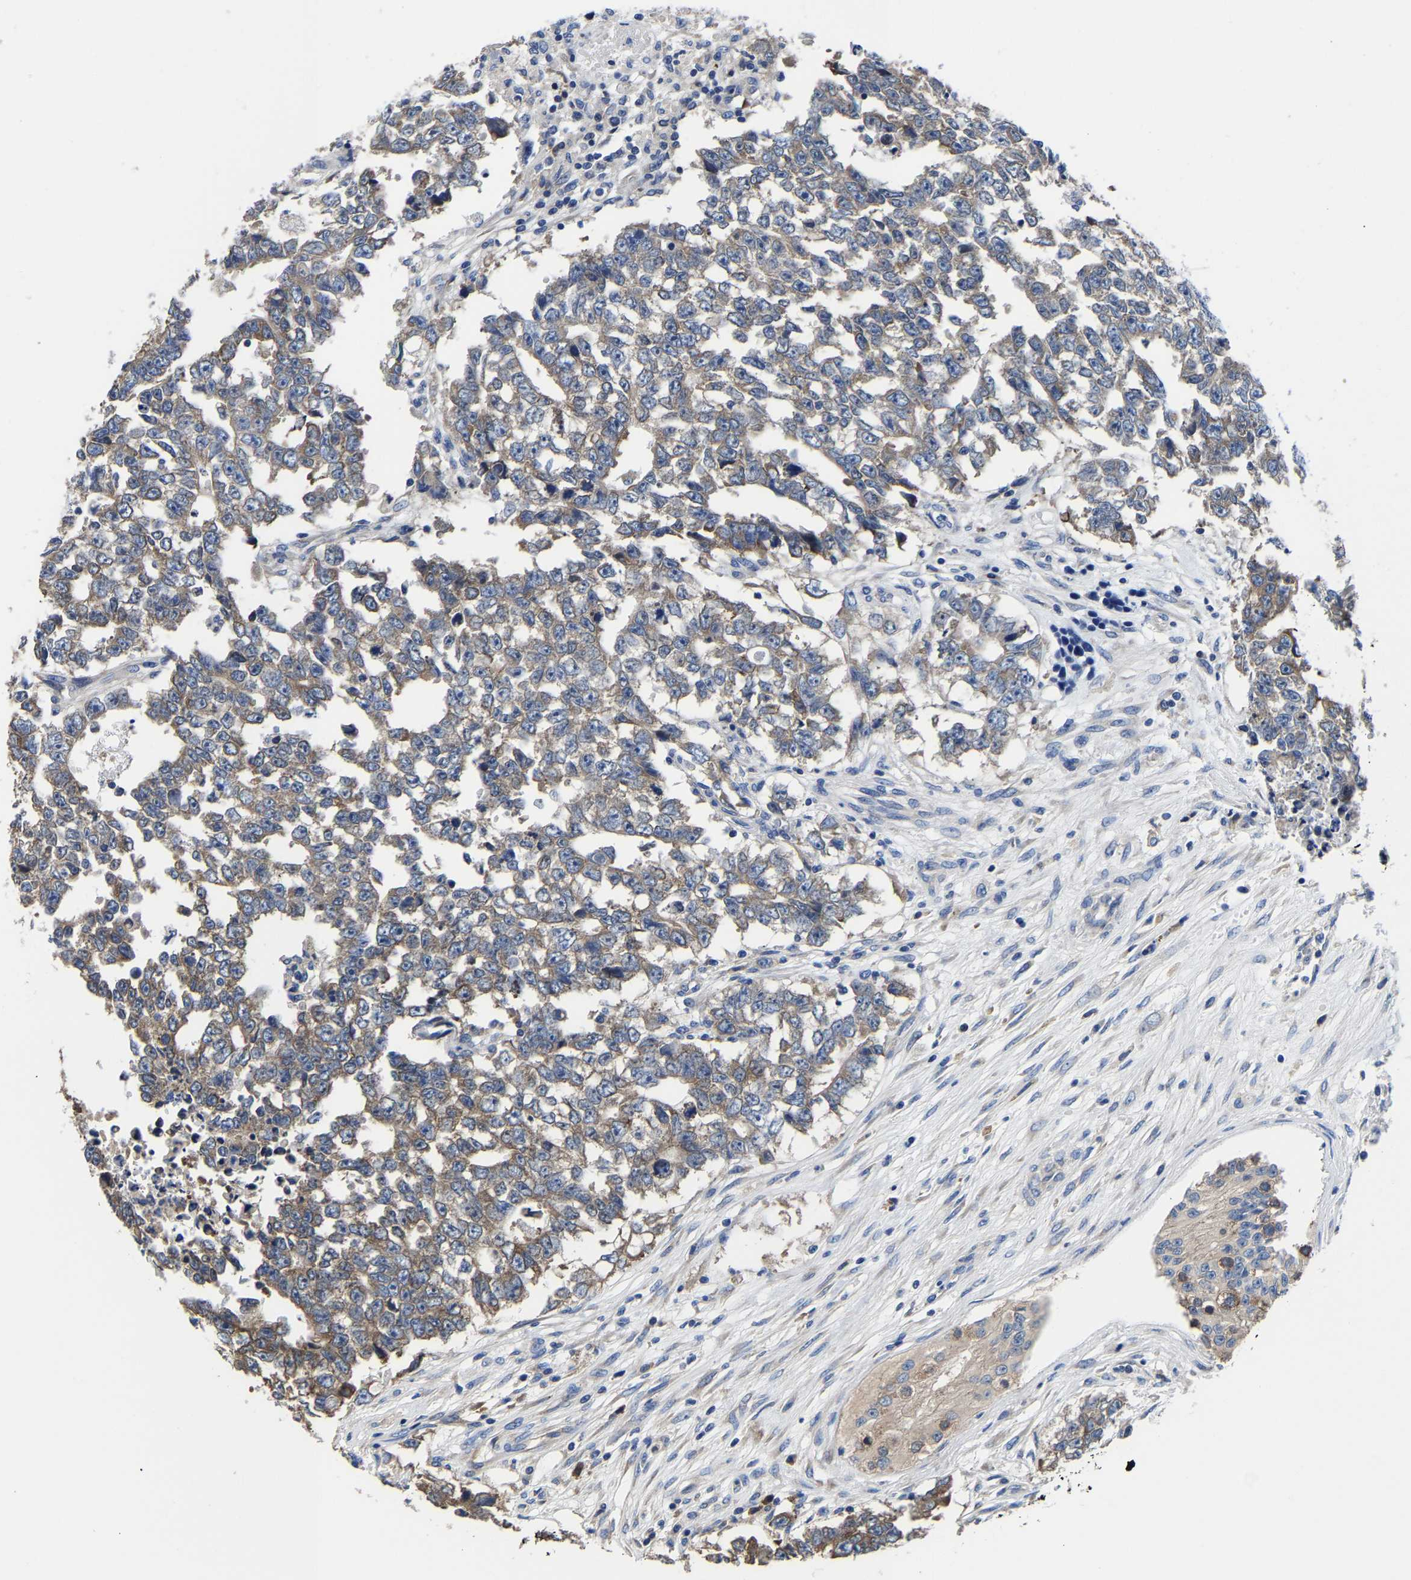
{"staining": {"intensity": "weak", "quantity": ">75%", "location": "cytoplasmic/membranous"}, "tissue": "testis cancer", "cell_type": "Tumor cells", "image_type": "cancer", "snomed": [{"axis": "morphology", "description": "Carcinoma, Embryonal, NOS"}, {"axis": "topography", "description": "Testis"}], "caption": "A brown stain shows weak cytoplasmic/membranous positivity of a protein in human embryonal carcinoma (testis) tumor cells.", "gene": "SRPK2", "patient": {"sex": "male", "age": 25}}